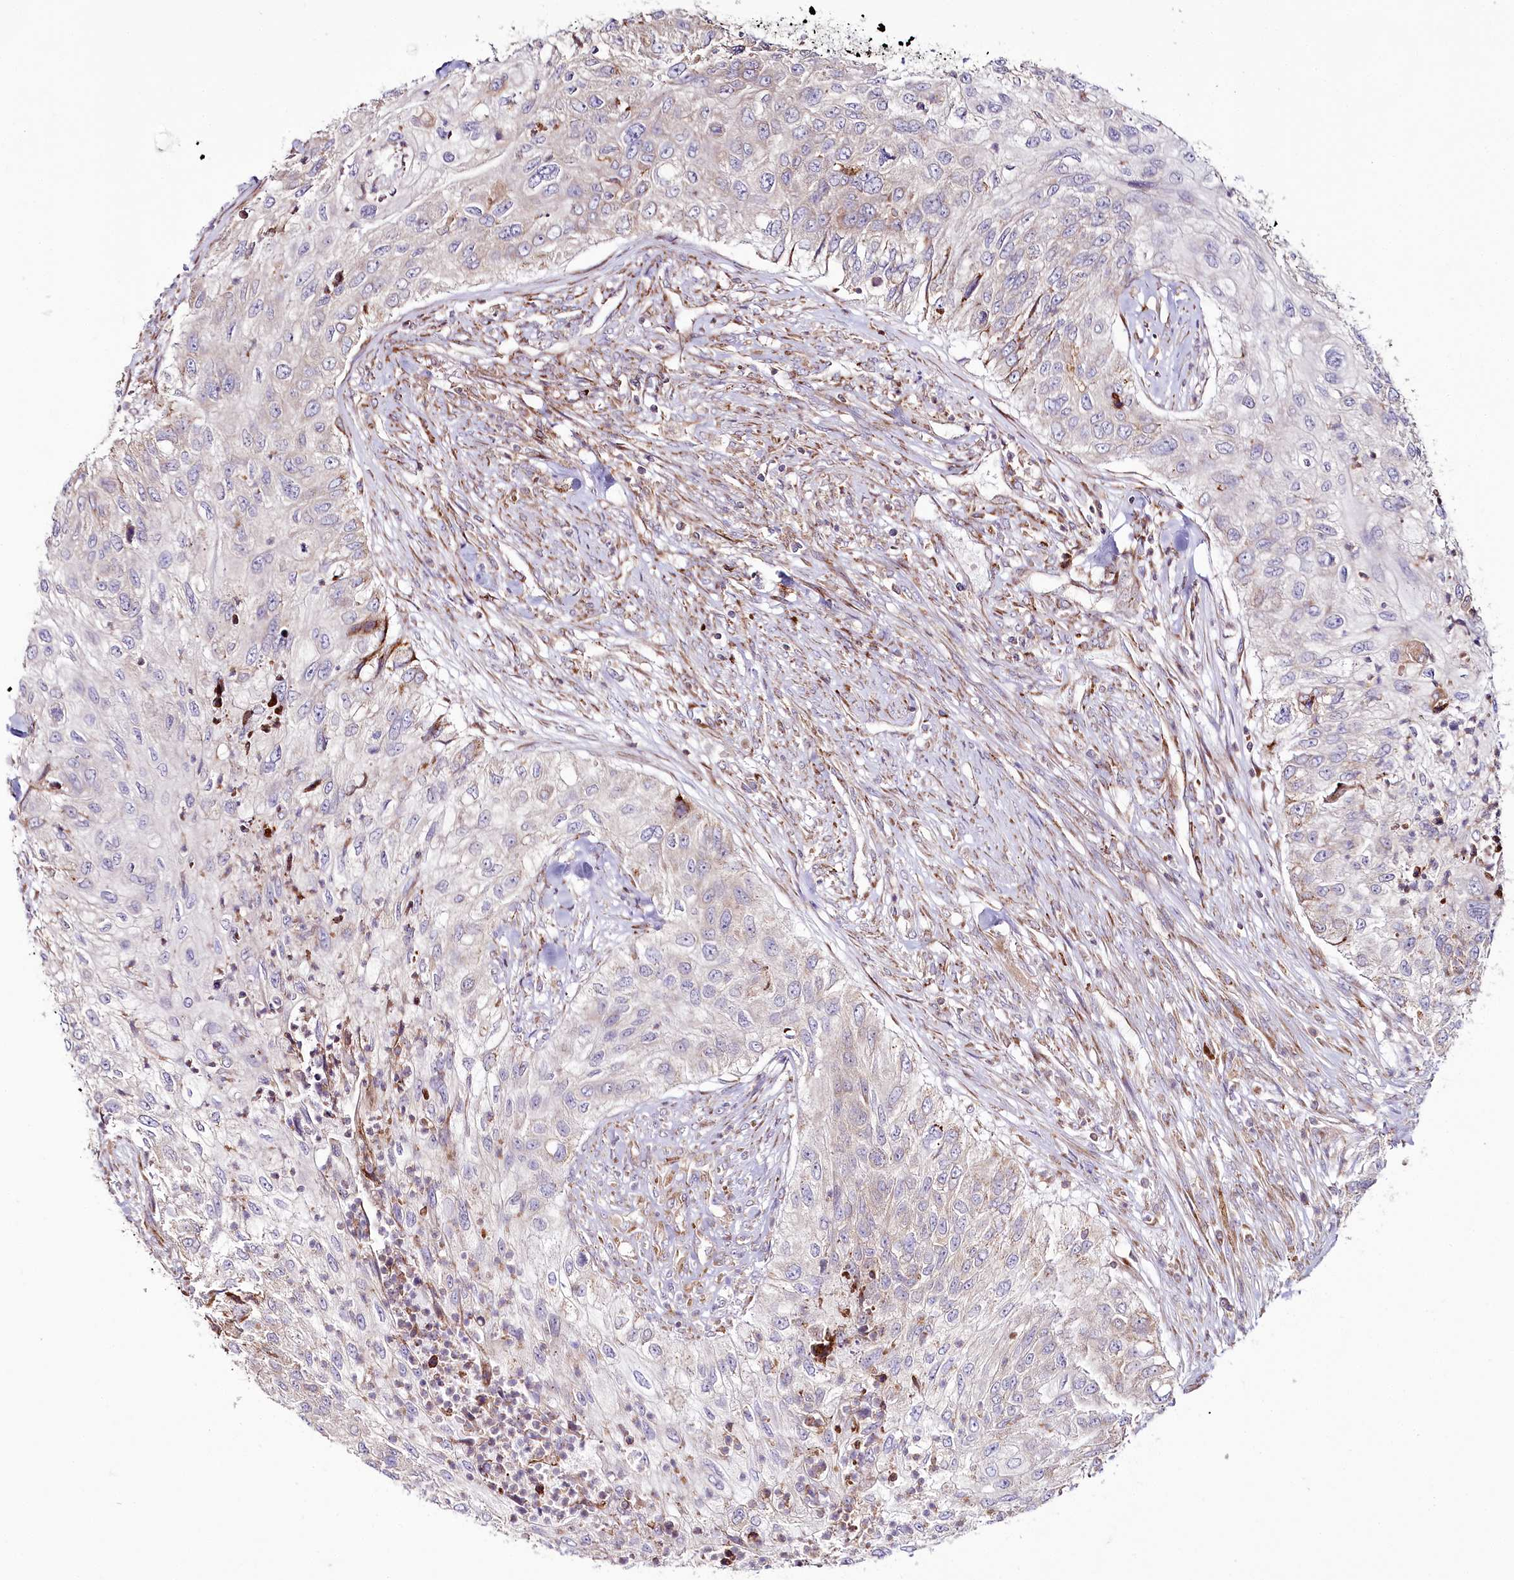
{"staining": {"intensity": "weak", "quantity": "<25%", "location": "cytoplasmic/membranous"}, "tissue": "urothelial cancer", "cell_type": "Tumor cells", "image_type": "cancer", "snomed": [{"axis": "morphology", "description": "Urothelial carcinoma, High grade"}, {"axis": "topography", "description": "Urinary bladder"}], "caption": "Tumor cells show no significant positivity in urothelial carcinoma (high-grade).", "gene": "POGLUT1", "patient": {"sex": "female", "age": 60}}